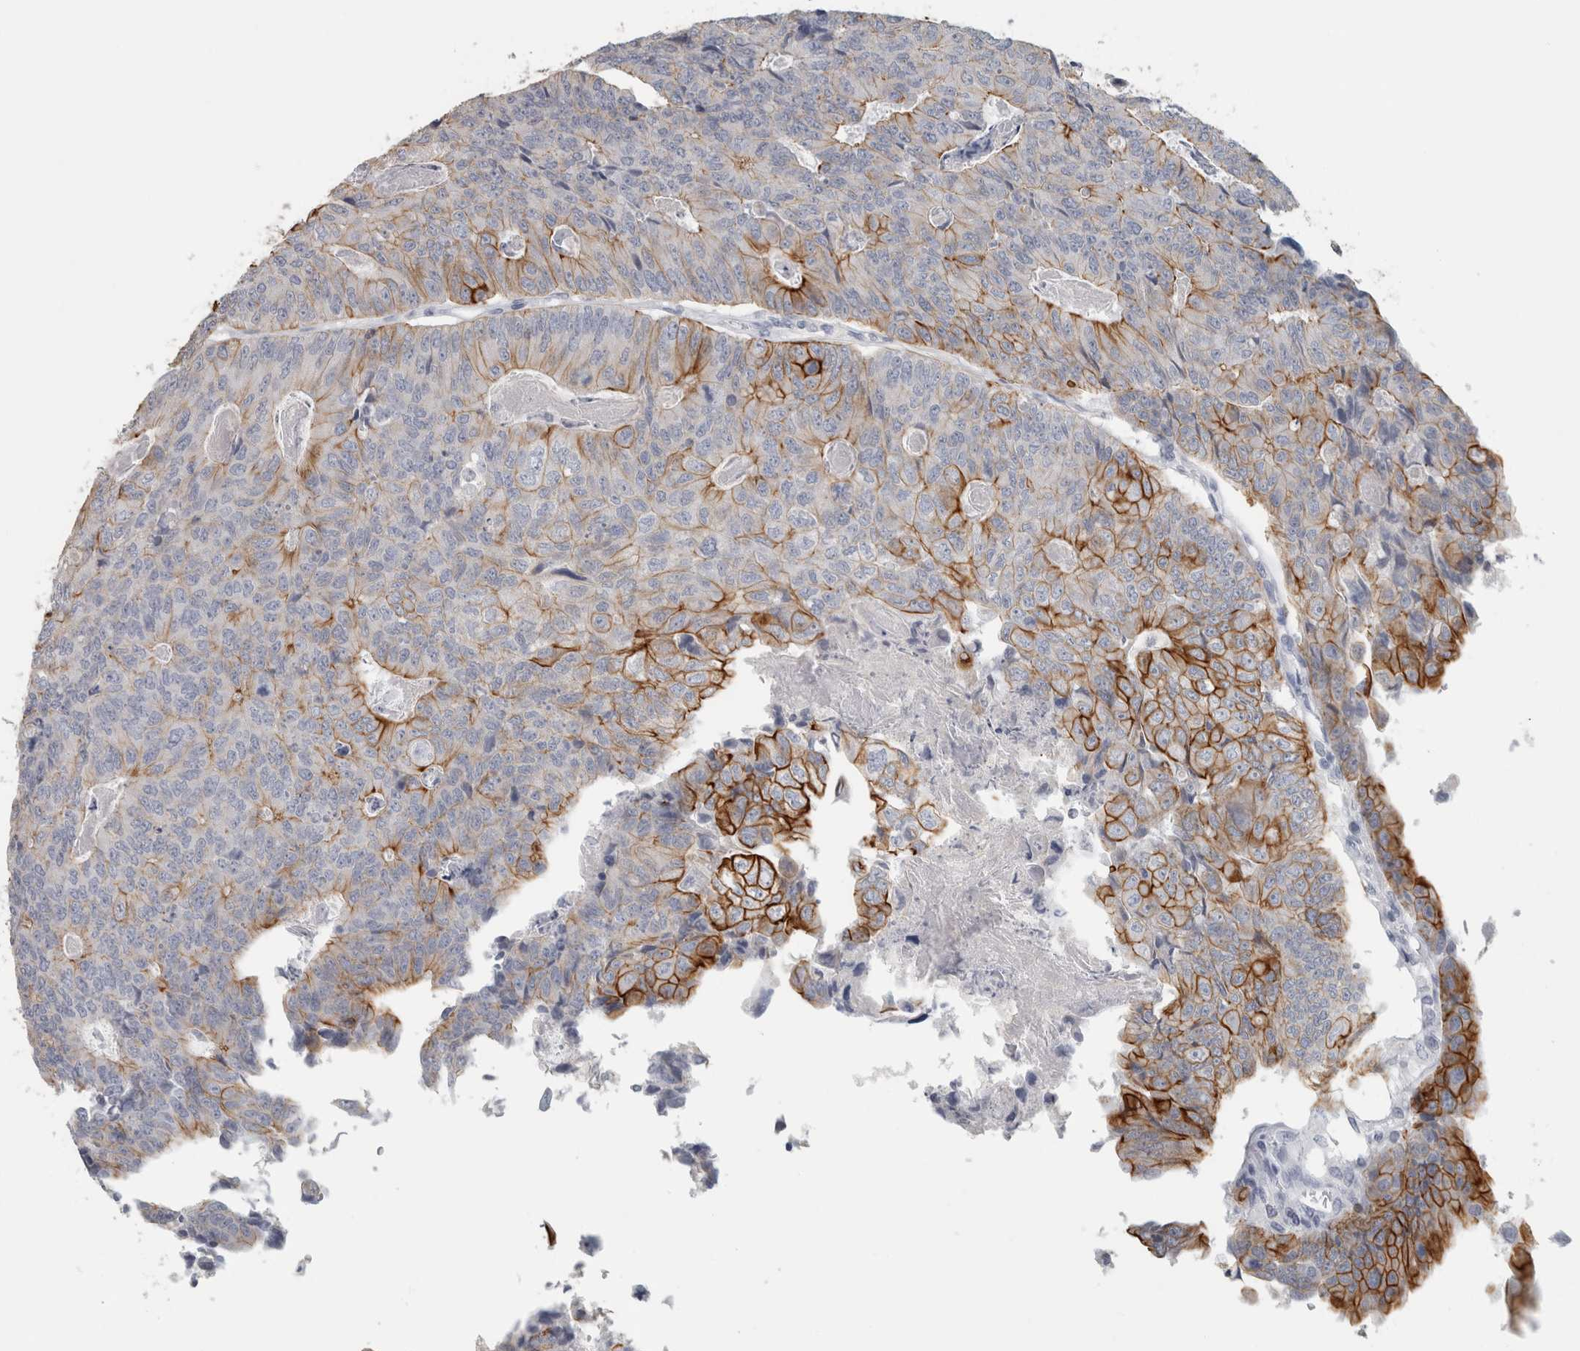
{"staining": {"intensity": "strong", "quantity": "25%-75%", "location": "cytoplasmic/membranous"}, "tissue": "colorectal cancer", "cell_type": "Tumor cells", "image_type": "cancer", "snomed": [{"axis": "morphology", "description": "Adenocarcinoma, NOS"}, {"axis": "topography", "description": "Colon"}], "caption": "The immunohistochemical stain shows strong cytoplasmic/membranous staining in tumor cells of colorectal cancer (adenocarcinoma) tissue.", "gene": "SLC28A3", "patient": {"sex": "female", "age": 67}}